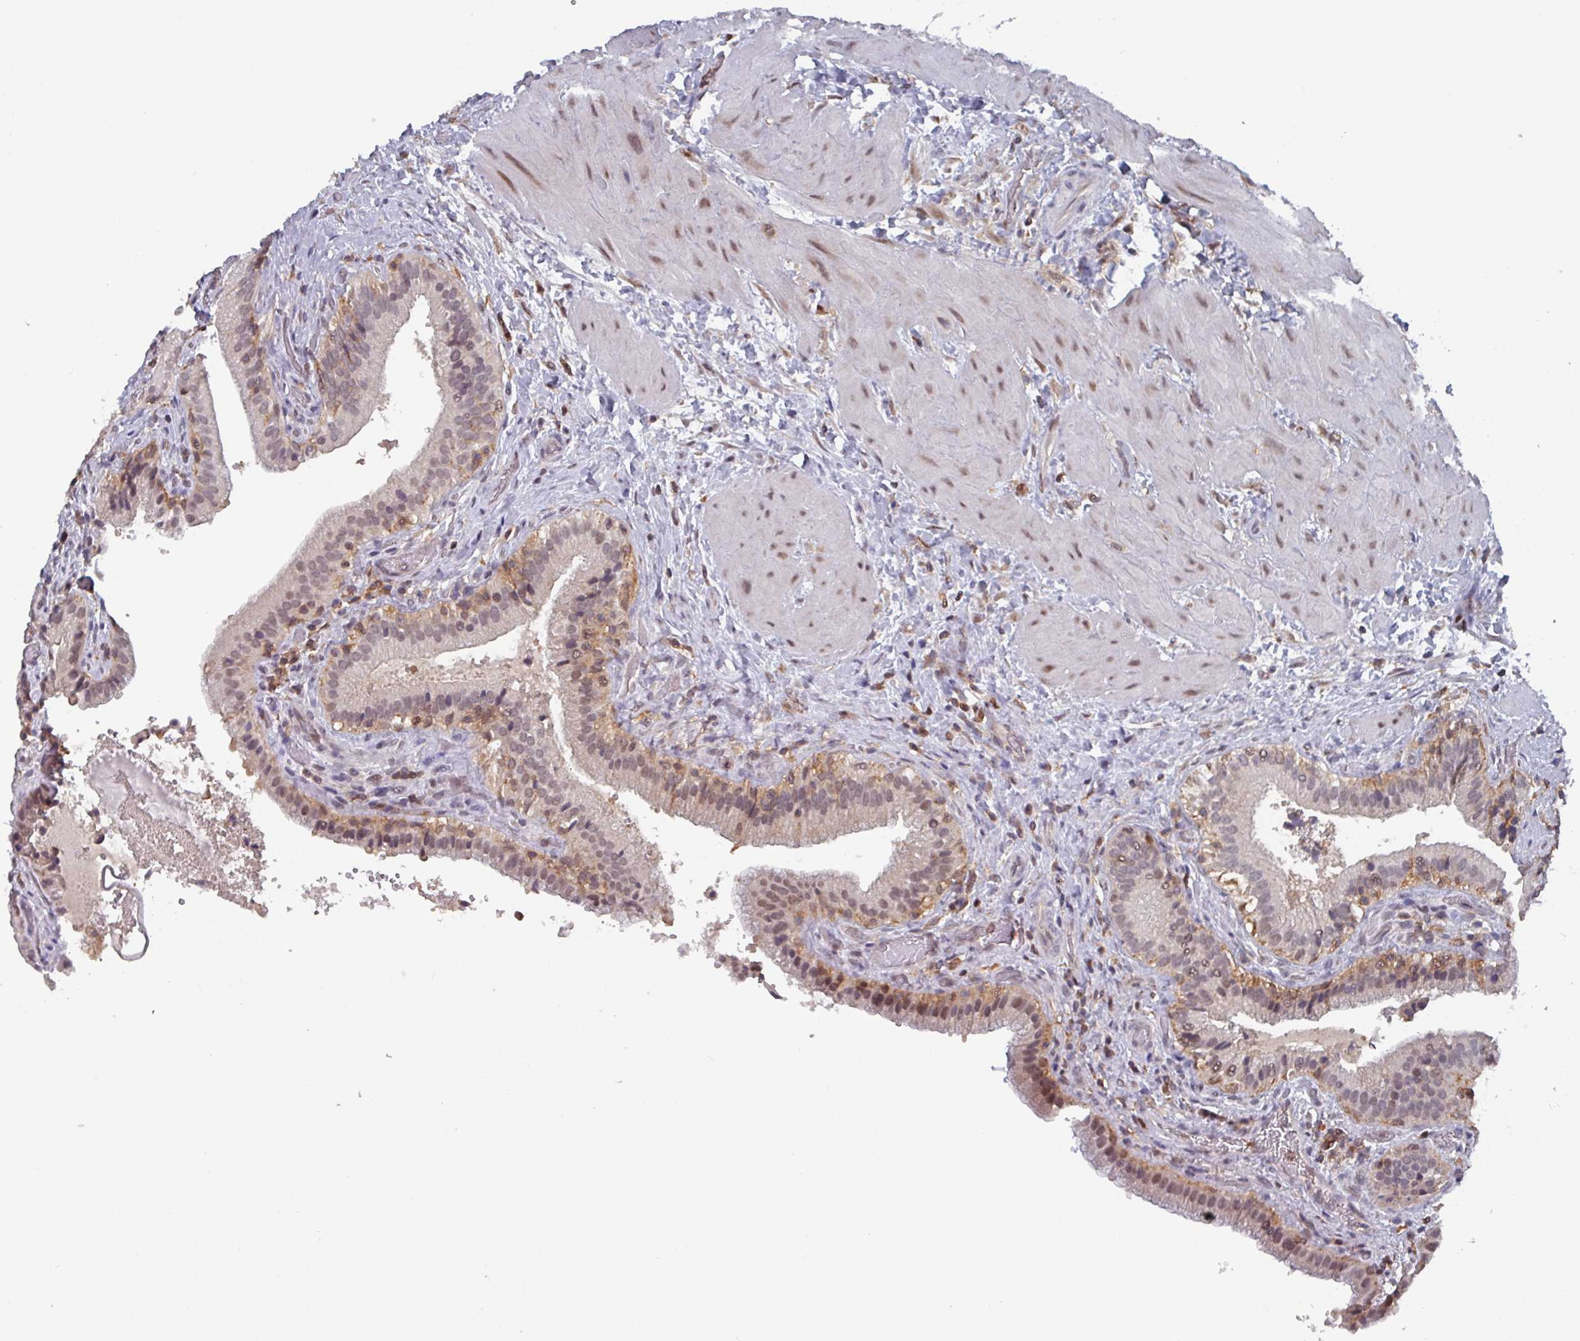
{"staining": {"intensity": "moderate", "quantity": ">75%", "location": "nuclear"}, "tissue": "gallbladder", "cell_type": "Glandular cells", "image_type": "normal", "snomed": [{"axis": "morphology", "description": "Normal tissue, NOS"}, {"axis": "topography", "description": "Gallbladder"}], "caption": "IHC staining of unremarkable gallbladder, which shows medium levels of moderate nuclear expression in about >75% of glandular cells indicating moderate nuclear protein expression. The staining was performed using DAB (3,3'-diaminobenzidine) (brown) for protein detection and nuclei were counterstained in hematoxylin (blue).", "gene": "PRRX1", "patient": {"sex": "male", "age": 24}}